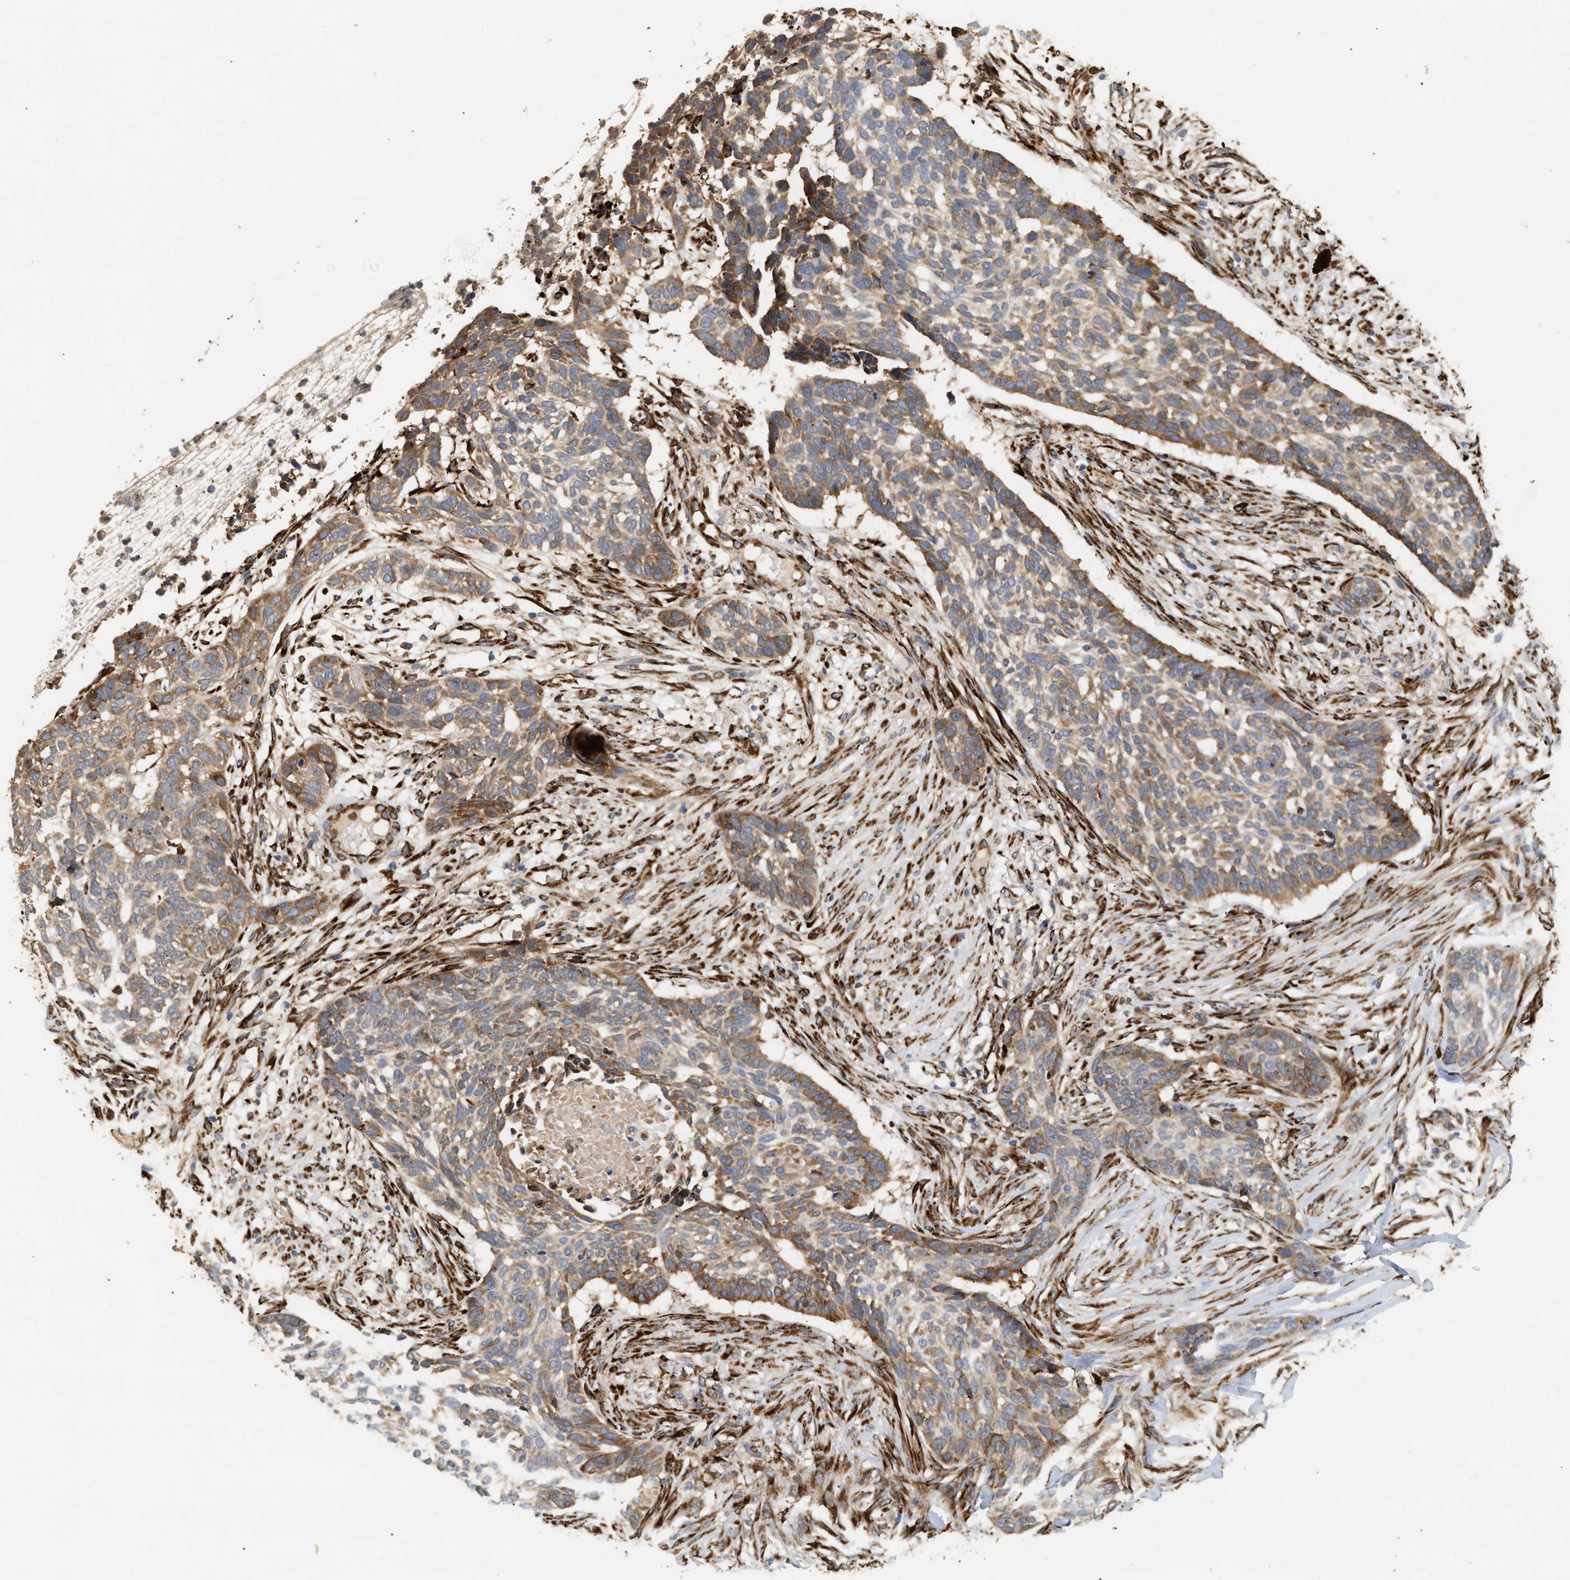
{"staining": {"intensity": "moderate", "quantity": ">75%", "location": "cytoplasmic/membranous"}, "tissue": "skin cancer", "cell_type": "Tumor cells", "image_type": "cancer", "snomed": [{"axis": "morphology", "description": "Basal cell carcinoma"}, {"axis": "topography", "description": "Skin"}], "caption": "Immunohistochemistry (DAB) staining of human skin cancer shows moderate cytoplasmic/membranous protein staining in approximately >75% of tumor cells.", "gene": "PLCD1", "patient": {"sex": "male", "age": 85}}